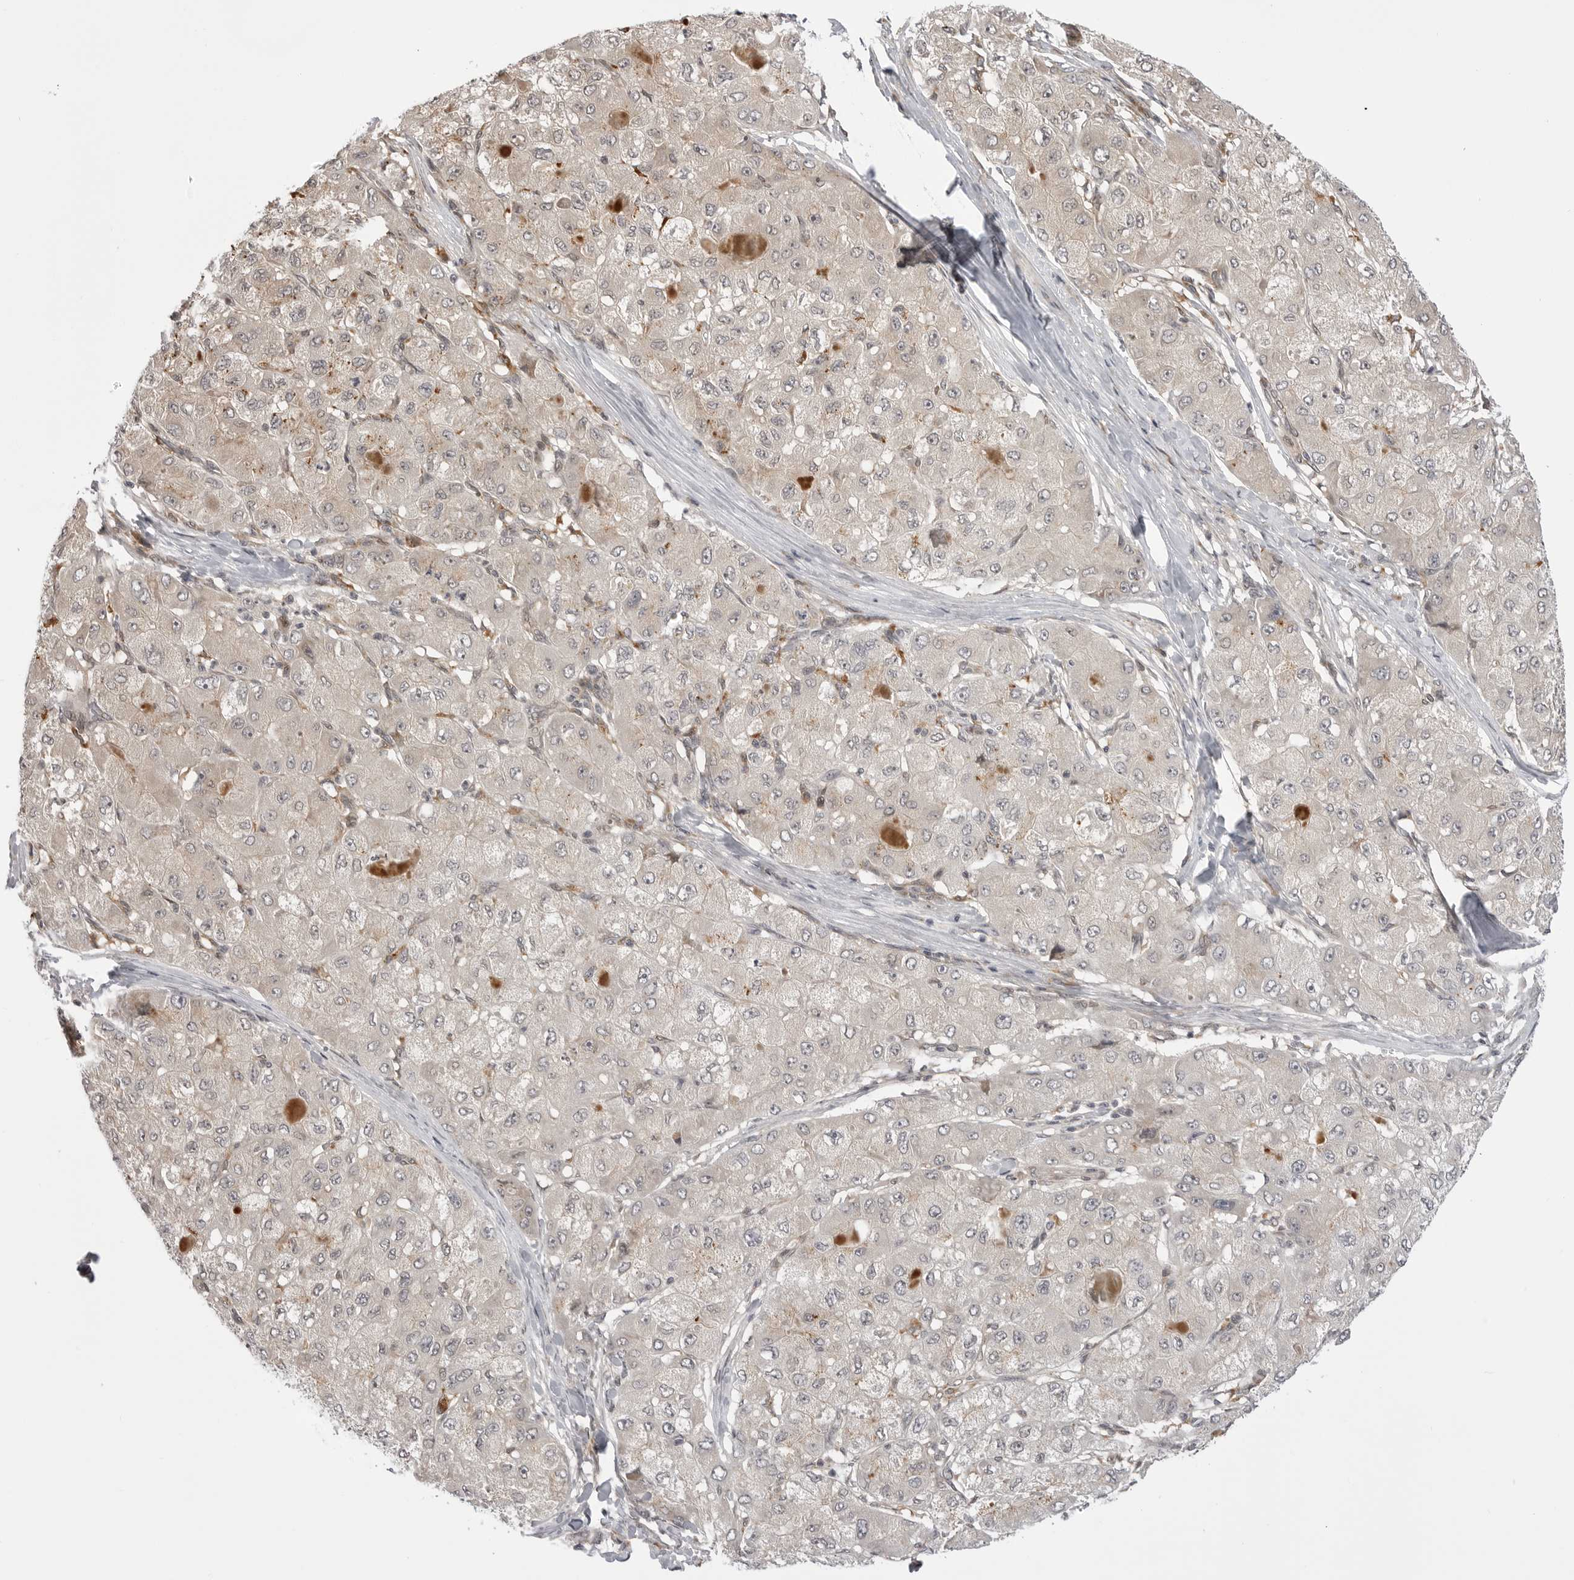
{"staining": {"intensity": "negative", "quantity": "none", "location": "none"}, "tissue": "liver cancer", "cell_type": "Tumor cells", "image_type": "cancer", "snomed": [{"axis": "morphology", "description": "Carcinoma, Hepatocellular, NOS"}, {"axis": "topography", "description": "Liver"}], "caption": "Human hepatocellular carcinoma (liver) stained for a protein using IHC displays no positivity in tumor cells.", "gene": "PTK2B", "patient": {"sex": "male", "age": 80}}